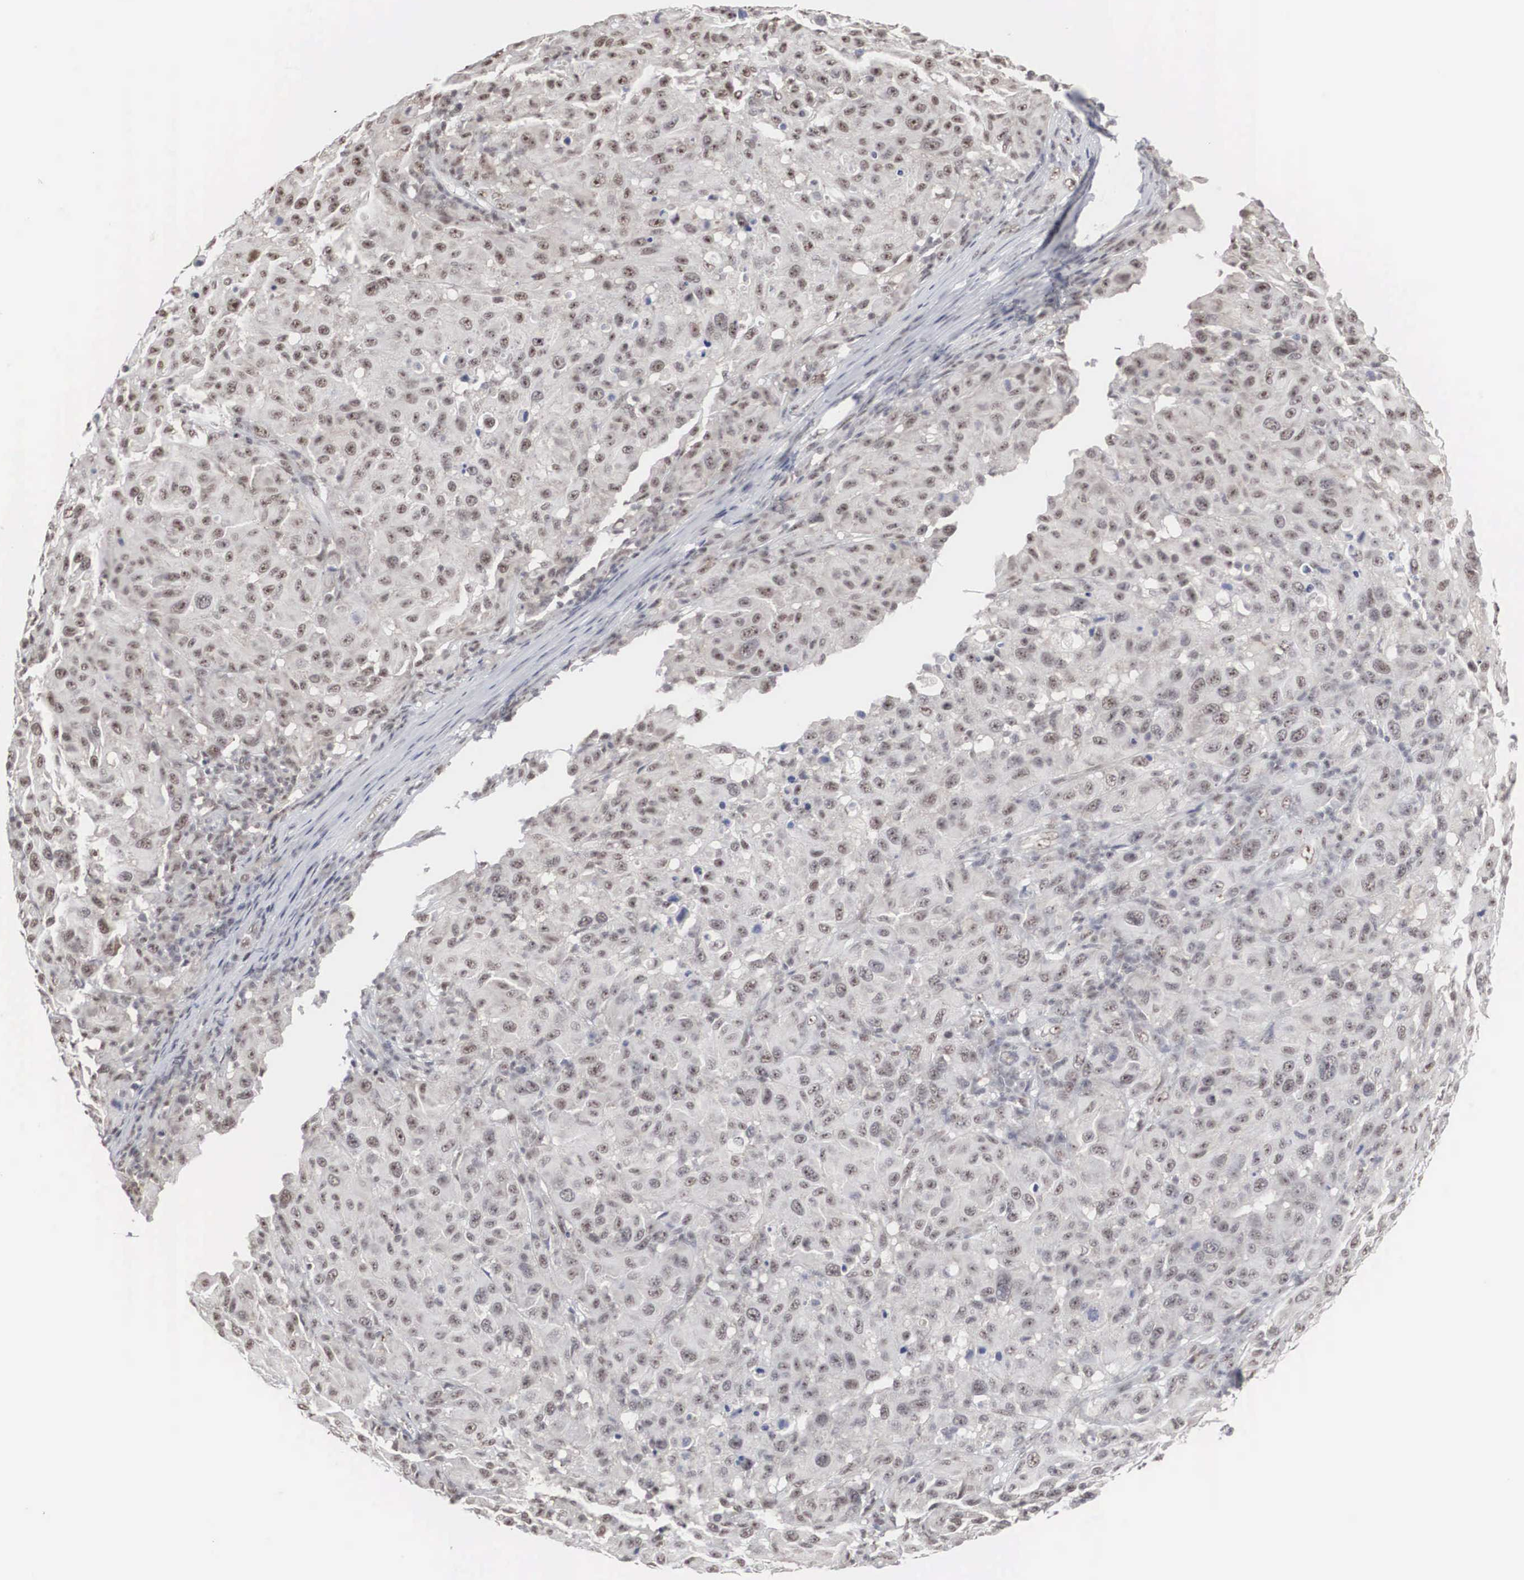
{"staining": {"intensity": "weak", "quantity": "25%-75%", "location": "nuclear"}, "tissue": "melanoma", "cell_type": "Tumor cells", "image_type": "cancer", "snomed": [{"axis": "morphology", "description": "Malignant melanoma, NOS"}, {"axis": "topography", "description": "Skin"}], "caption": "Tumor cells exhibit weak nuclear expression in approximately 25%-75% of cells in malignant melanoma. (brown staining indicates protein expression, while blue staining denotes nuclei).", "gene": "AUTS2", "patient": {"sex": "female", "age": 77}}